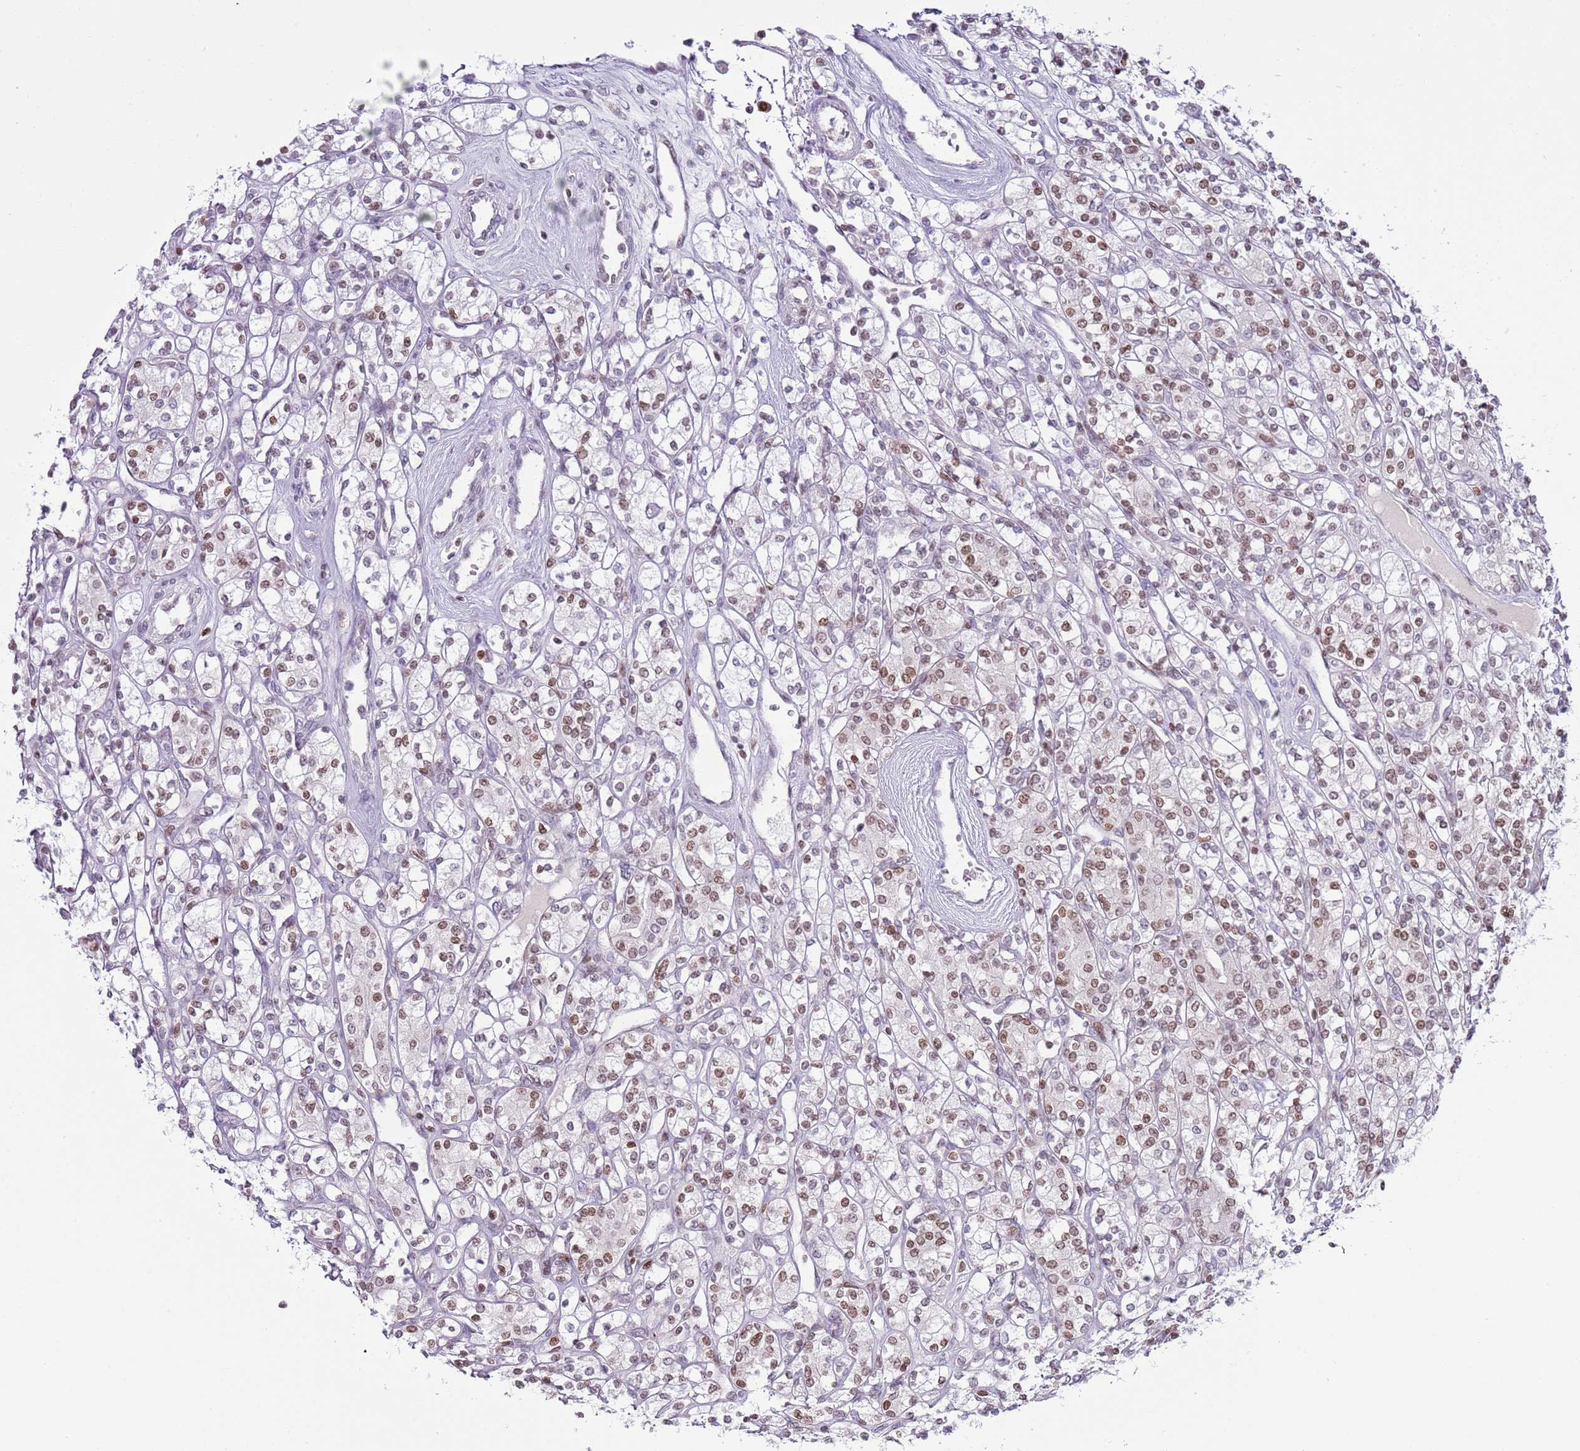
{"staining": {"intensity": "moderate", "quantity": "25%-75%", "location": "nuclear"}, "tissue": "renal cancer", "cell_type": "Tumor cells", "image_type": "cancer", "snomed": [{"axis": "morphology", "description": "Adenocarcinoma, NOS"}, {"axis": "topography", "description": "Kidney"}], "caption": "An IHC histopathology image of tumor tissue is shown. Protein staining in brown labels moderate nuclear positivity in renal cancer (adenocarcinoma) within tumor cells. The staining is performed using DAB brown chromogen to label protein expression. The nuclei are counter-stained blue using hematoxylin.", "gene": "SELENOH", "patient": {"sex": "male", "age": 77}}